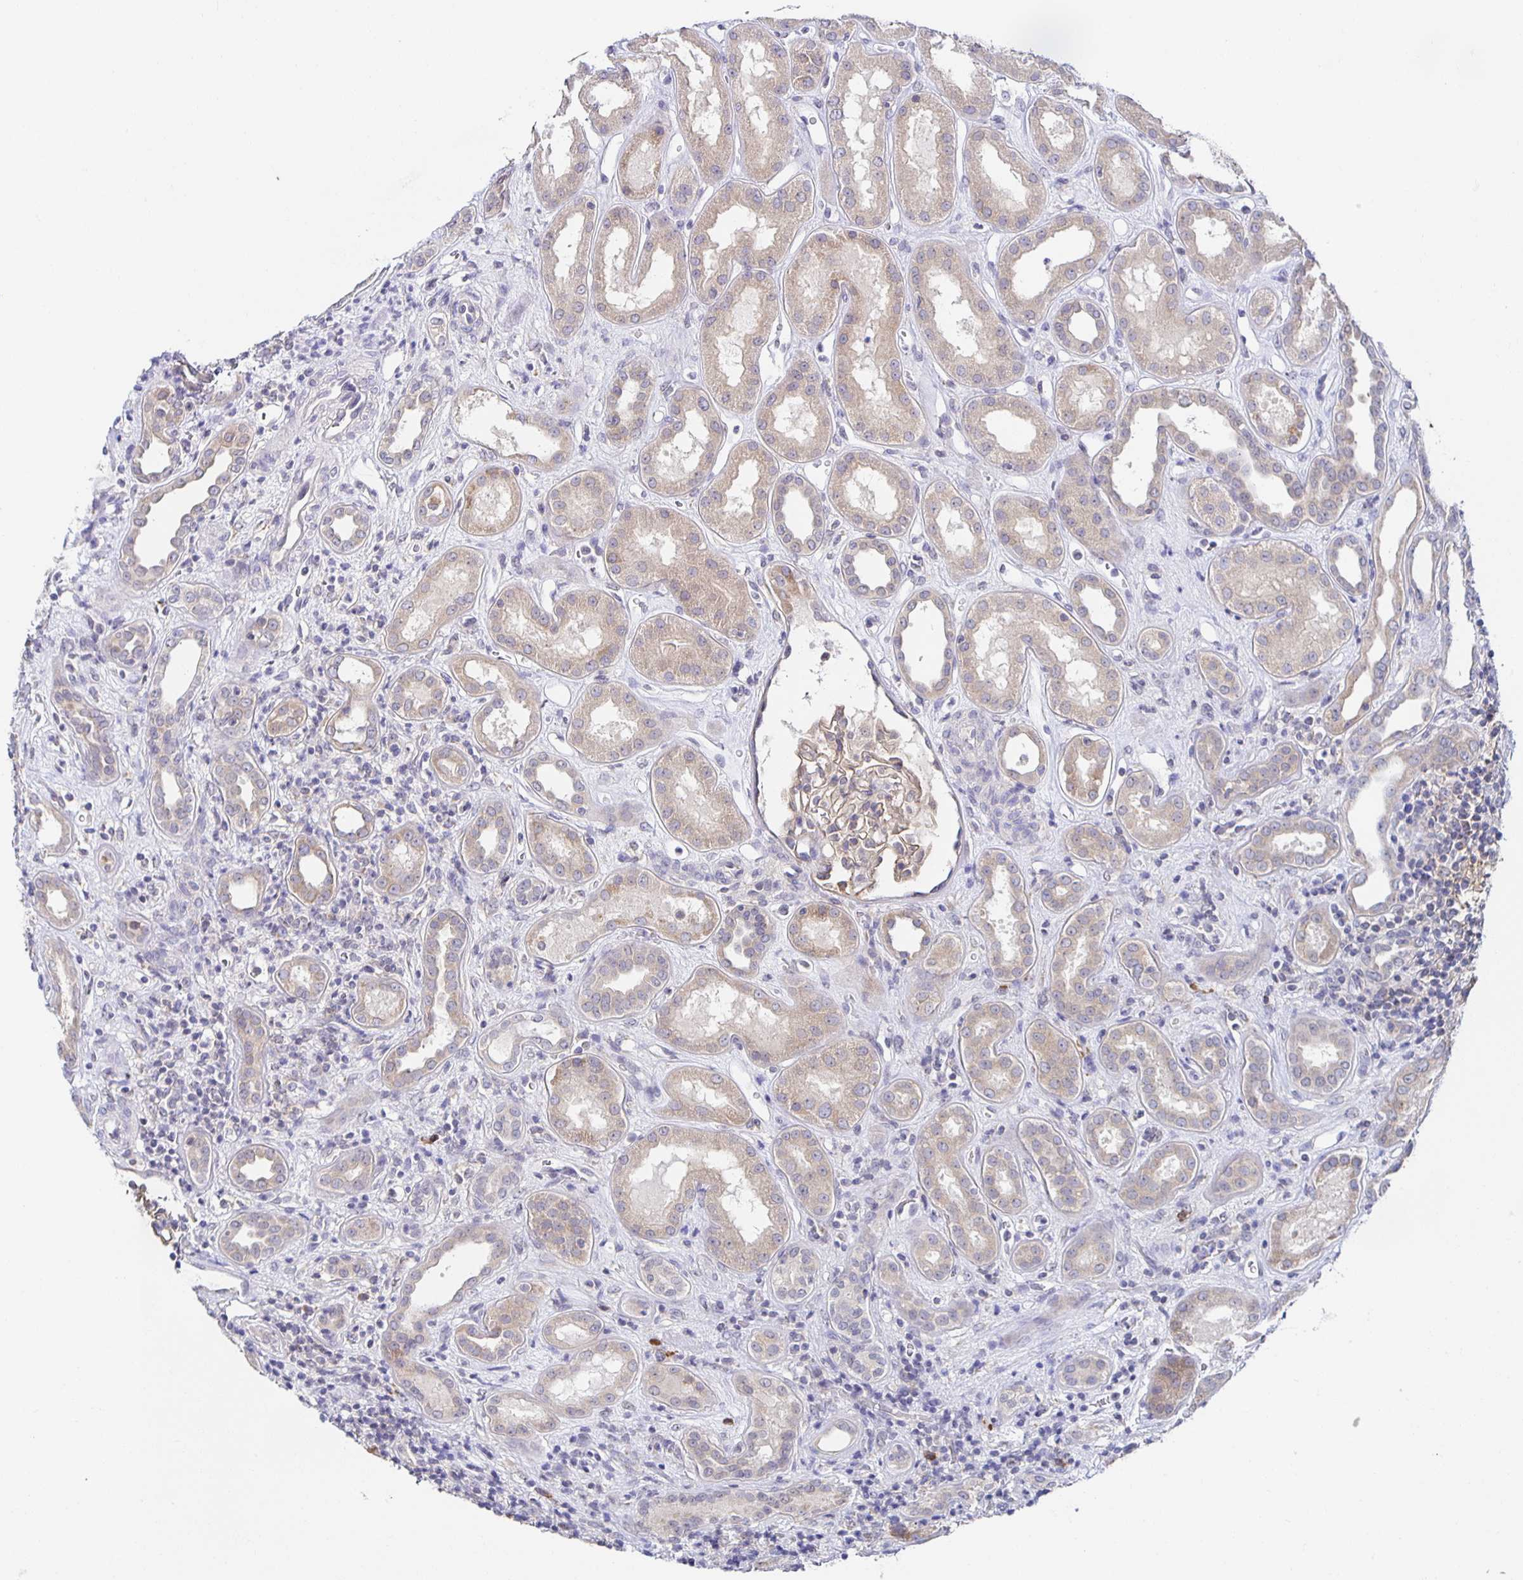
{"staining": {"intensity": "weak", "quantity": "25%-75%", "location": "cytoplasmic/membranous"}, "tissue": "kidney", "cell_type": "Cells in glomeruli", "image_type": "normal", "snomed": [{"axis": "morphology", "description": "Normal tissue, NOS"}, {"axis": "topography", "description": "Kidney"}], "caption": "The image exhibits staining of benign kidney, revealing weak cytoplasmic/membranous protein expression (brown color) within cells in glomeruli. Ihc stains the protein in brown and the nuclei are stained blue.", "gene": "BAD", "patient": {"sex": "male", "age": 59}}